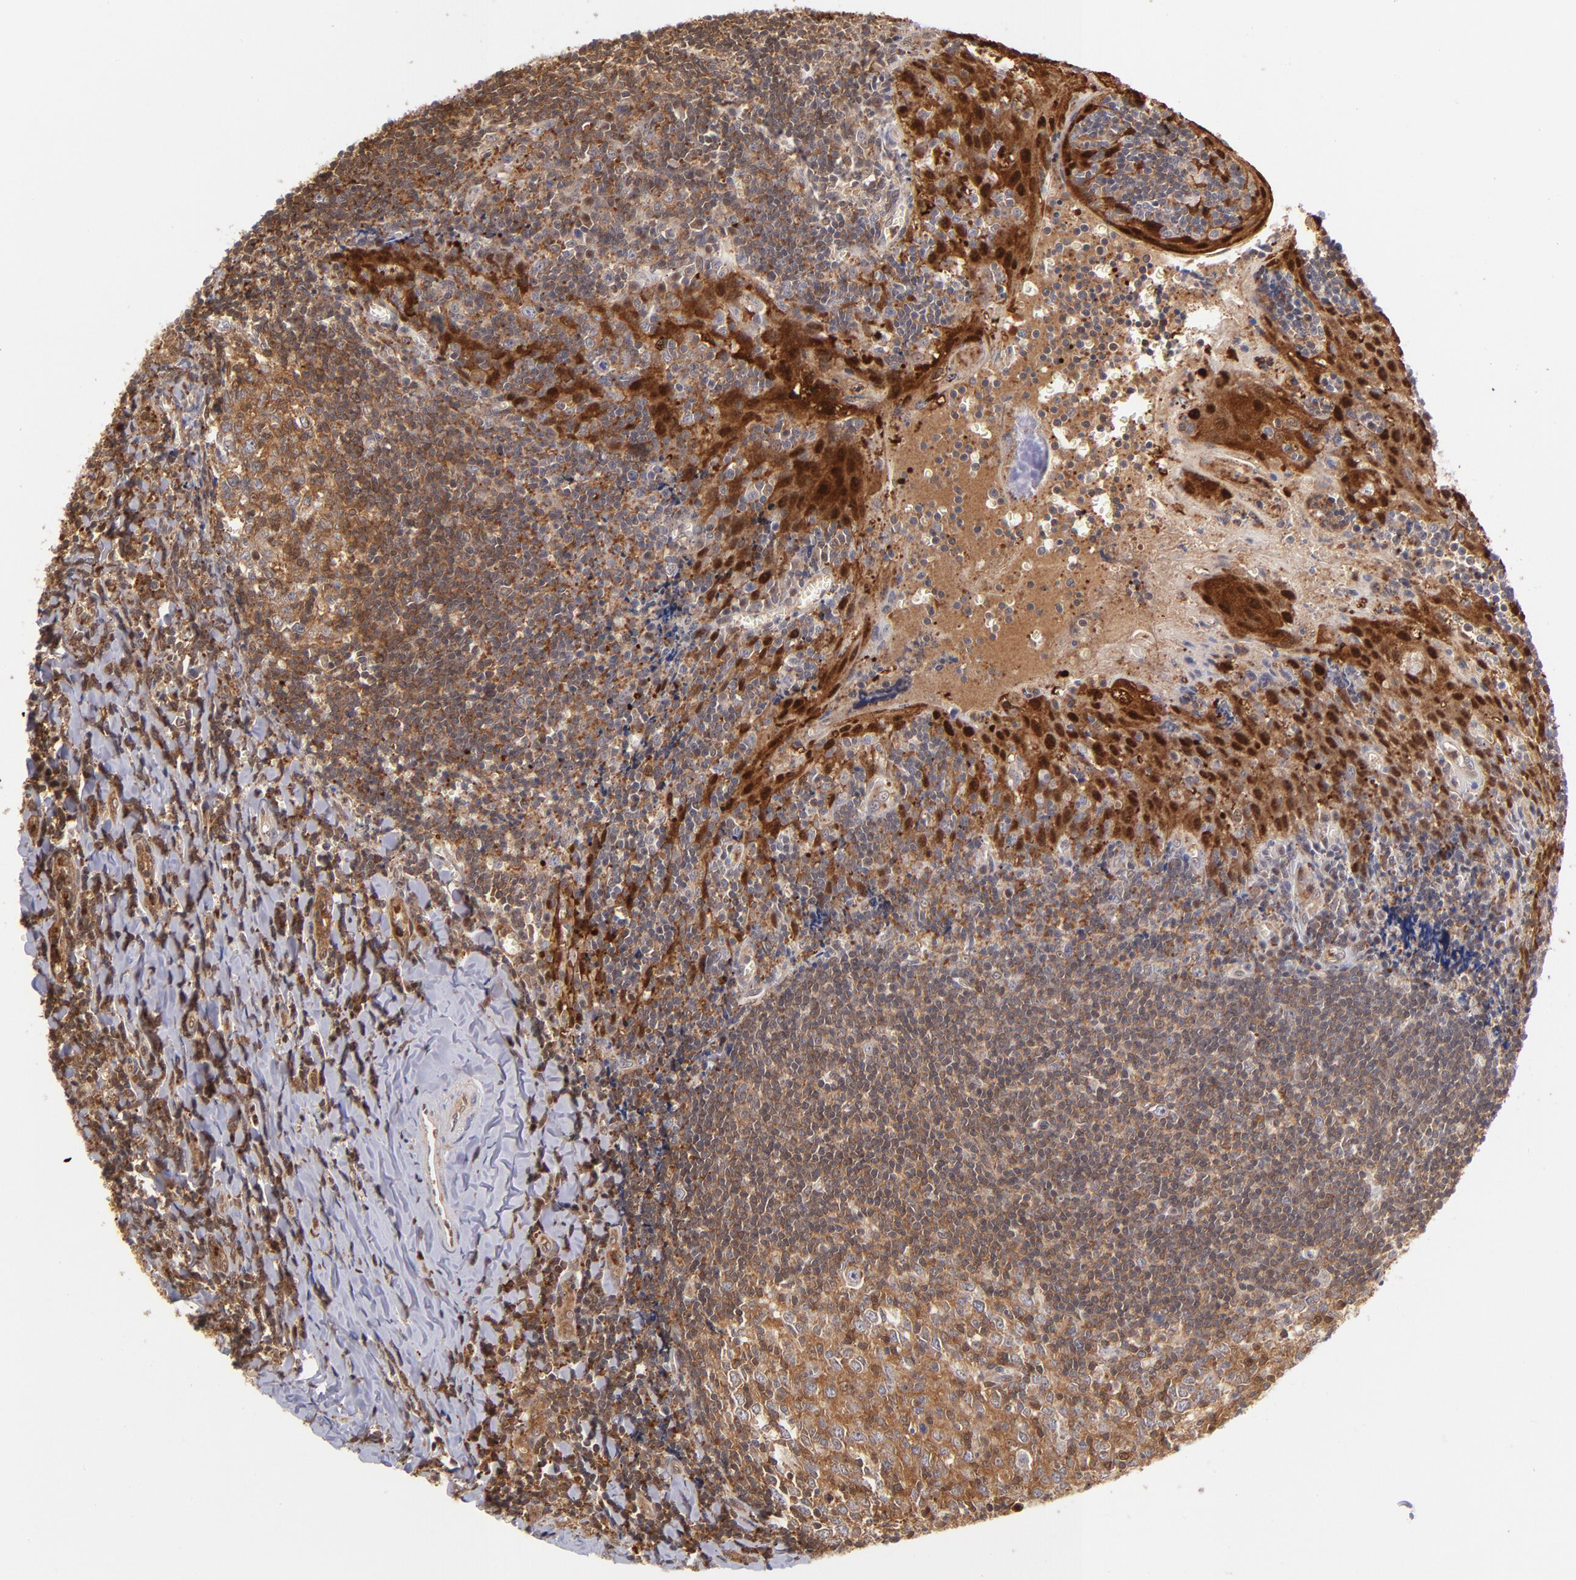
{"staining": {"intensity": "moderate", "quantity": ">75%", "location": "cytoplasmic/membranous,nuclear"}, "tissue": "tonsil", "cell_type": "Germinal center cells", "image_type": "normal", "snomed": [{"axis": "morphology", "description": "Normal tissue, NOS"}, {"axis": "topography", "description": "Tonsil"}], "caption": "Brown immunohistochemical staining in unremarkable human tonsil exhibits moderate cytoplasmic/membranous,nuclear staining in about >75% of germinal center cells.", "gene": "YWHAB", "patient": {"sex": "male", "age": 20}}